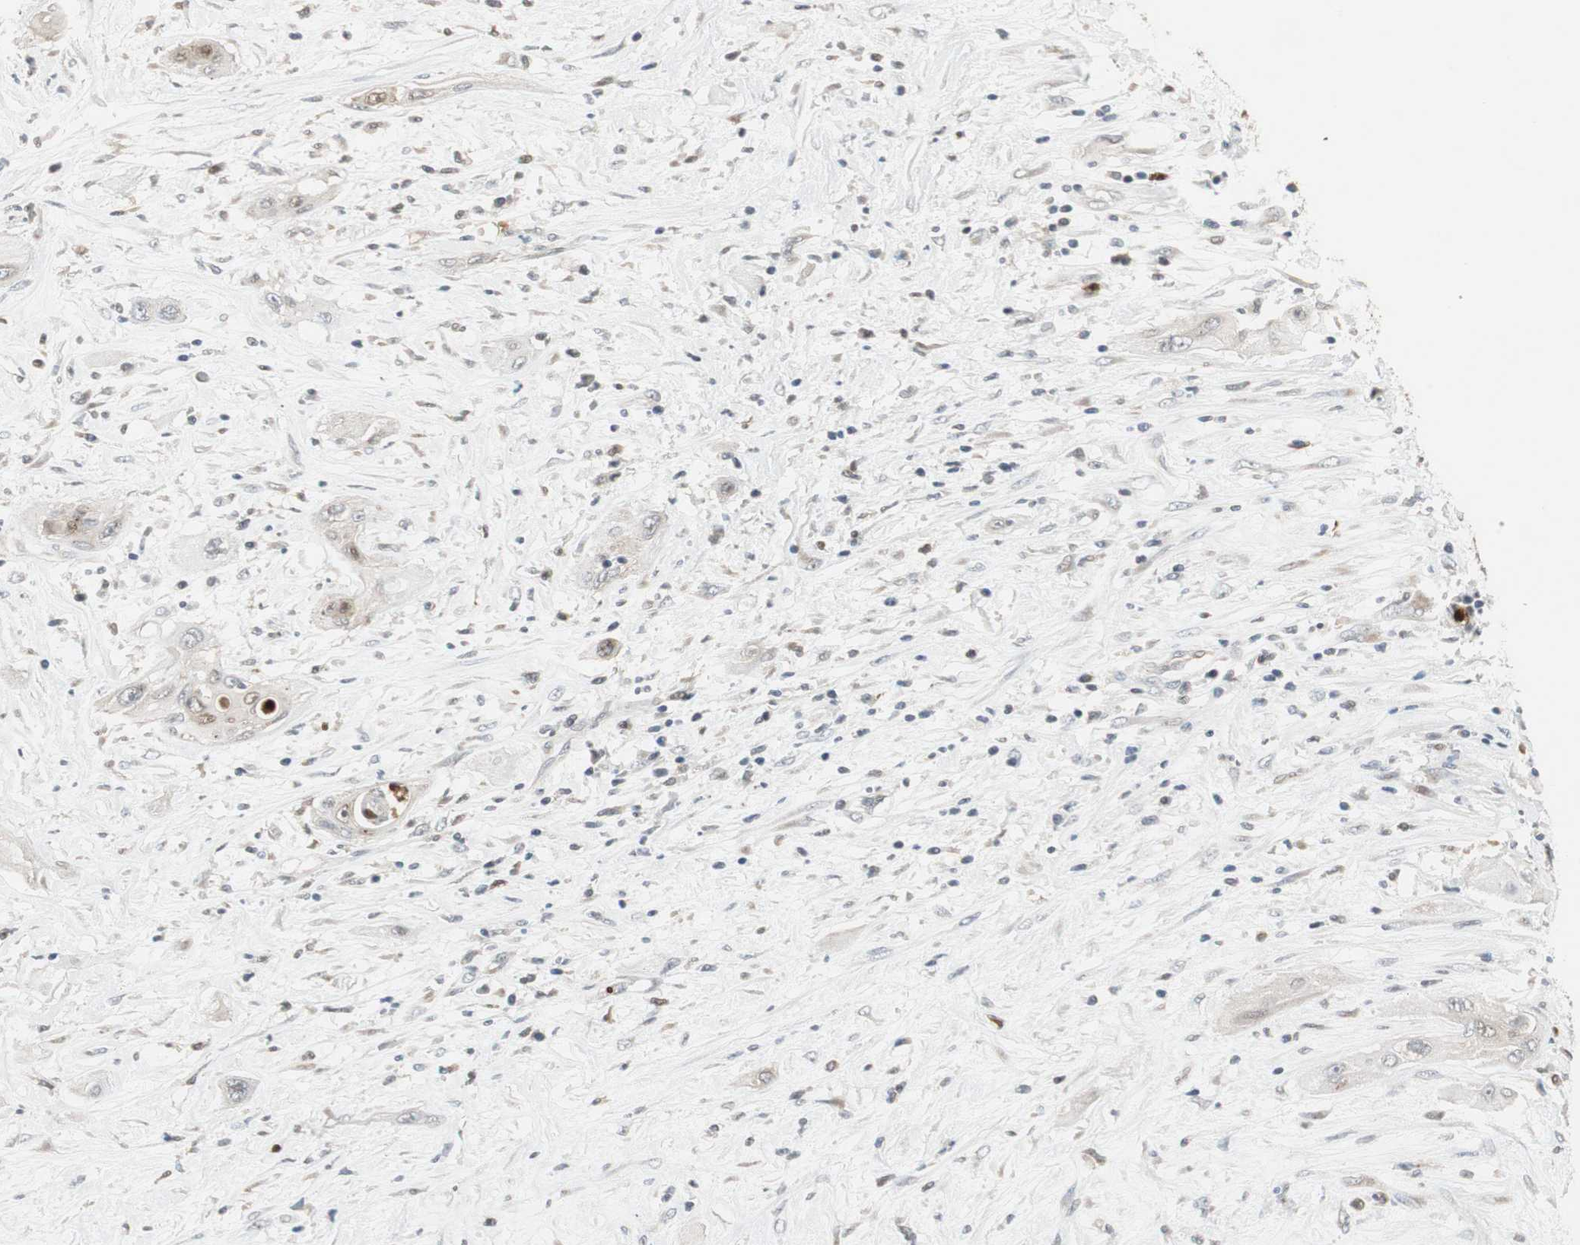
{"staining": {"intensity": "weak", "quantity": "<25%", "location": "cytoplasmic/membranous,nuclear"}, "tissue": "lung cancer", "cell_type": "Tumor cells", "image_type": "cancer", "snomed": [{"axis": "morphology", "description": "Squamous cell carcinoma, NOS"}, {"axis": "topography", "description": "Lung"}], "caption": "This is an immunohistochemistry (IHC) histopathology image of human lung cancer (squamous cell carcinoma). There is no positivity in tumor cells.", "gene": "SNX4", "patient": {"sex": "female", "age": 47}}